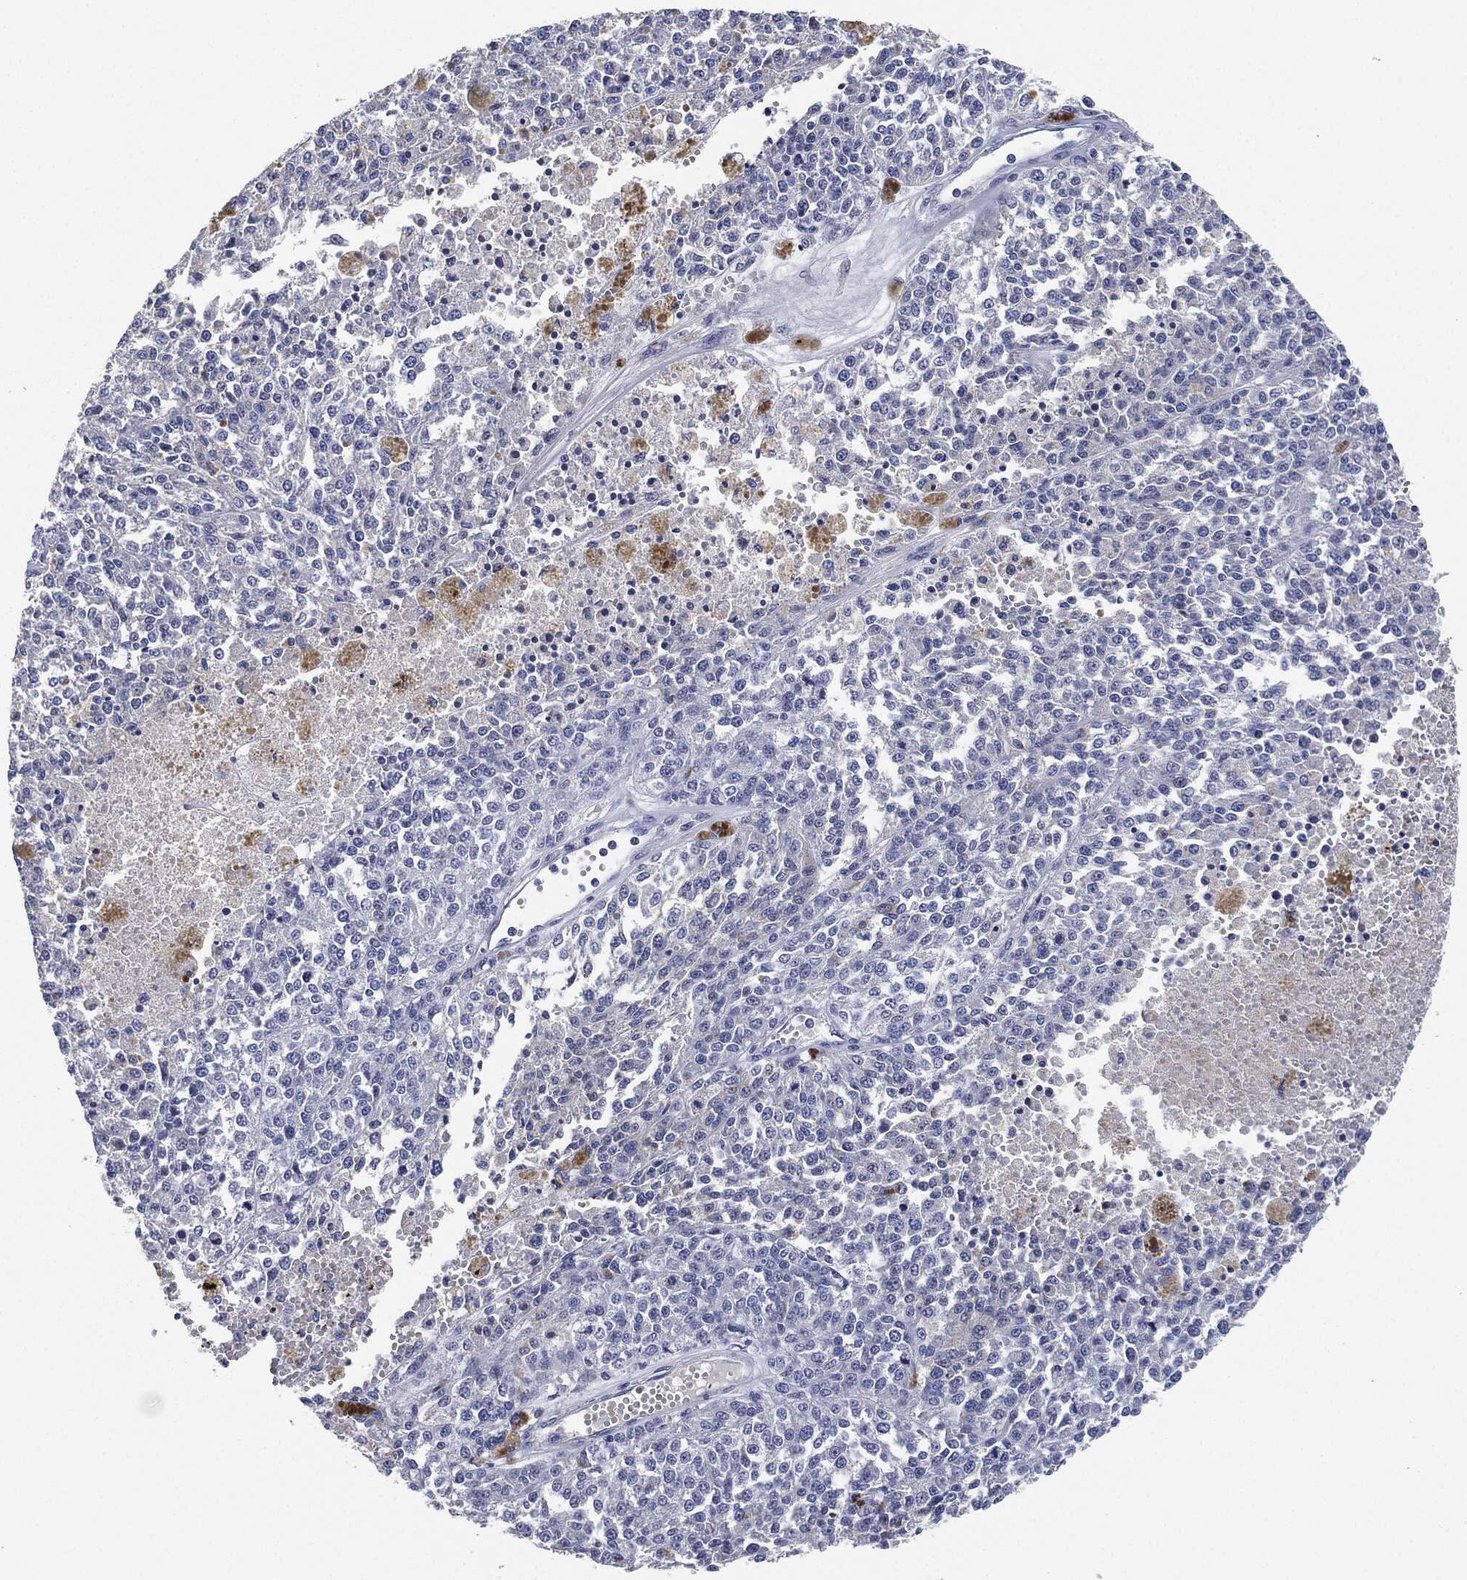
{"staining": {"intensity": "negative", "quantity": "none", "location": "none"}, "tissue": "melanoma", "cell_type": "Tumor cells", "image_type": "cancer", "snomed": [{"axis": "morphology", "description": "Malignant melanoma, Metastatic site"}, {"axis": "topography", "description": "Lymph node"}], "caption": "Malignant melanoma (metastatic site) stained for a protein using IHC shows no positivity tumor cells.", "gene": "NTRK1", "patient": {"sex": "female", "age": 64}}